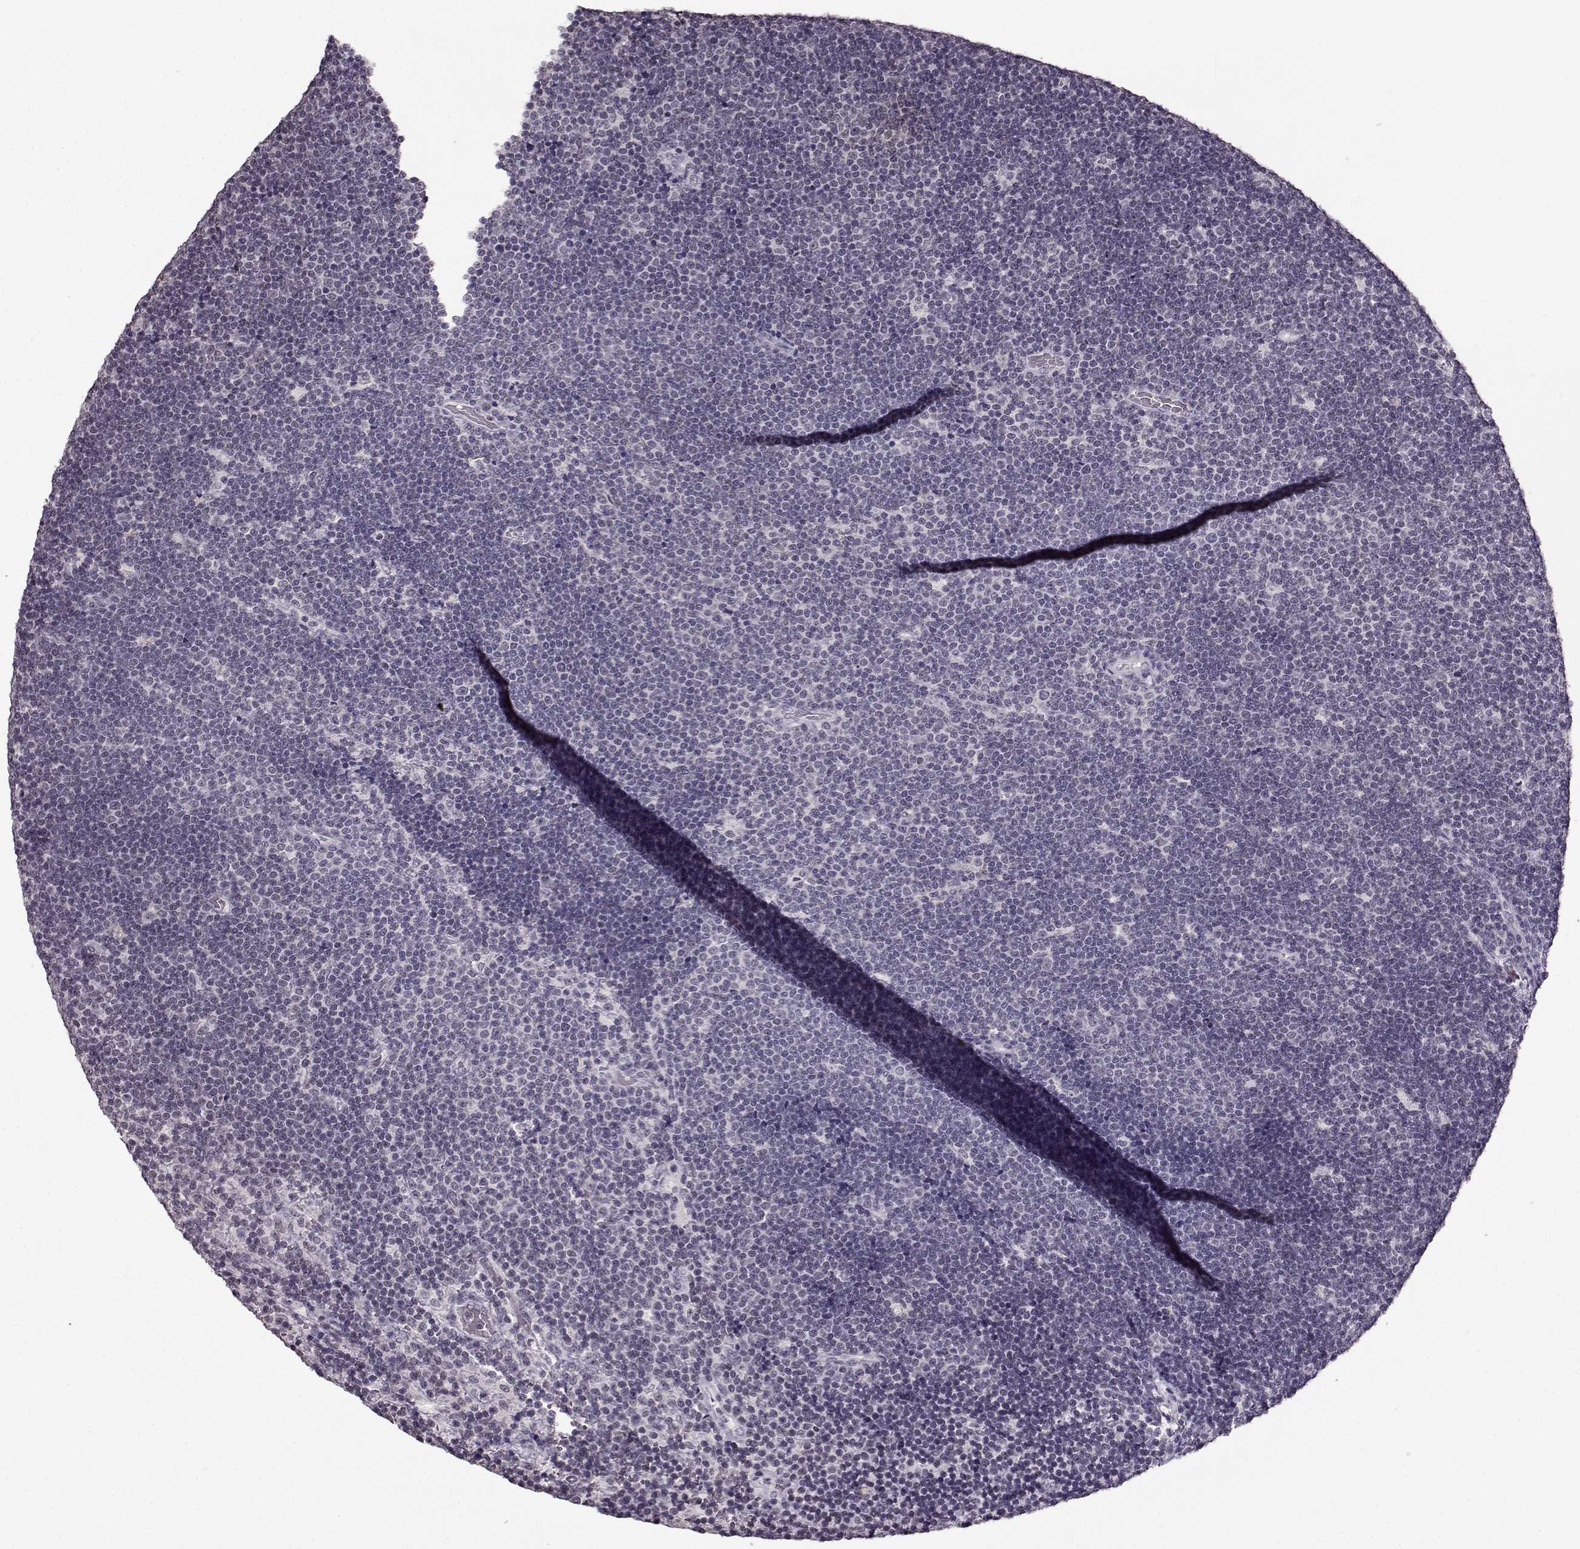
{"staining": {"intensity": "negative", "quantity": "none", "location": "none"}, "tissue": "lymphoma", "cell_type": "Tumor cells", "image_type": "cancer", "snomed": [{"axis": "morphology", "description": "Malignant lymphoma, non-Hodgkin's type, Low grade"}, {"axis": "topography", "description": "Brain"}], "caption": "A photomicrograph of human malignant lymphoma, non-Hodgkin's type (low-grade) is negative for staining in tumor cells. (DAB (3,3'-diaminobenzidine) IHC with hematoxylin counter stain).", "gene": "RP1L1", "patient": {"sex": "female", "age": 66}}